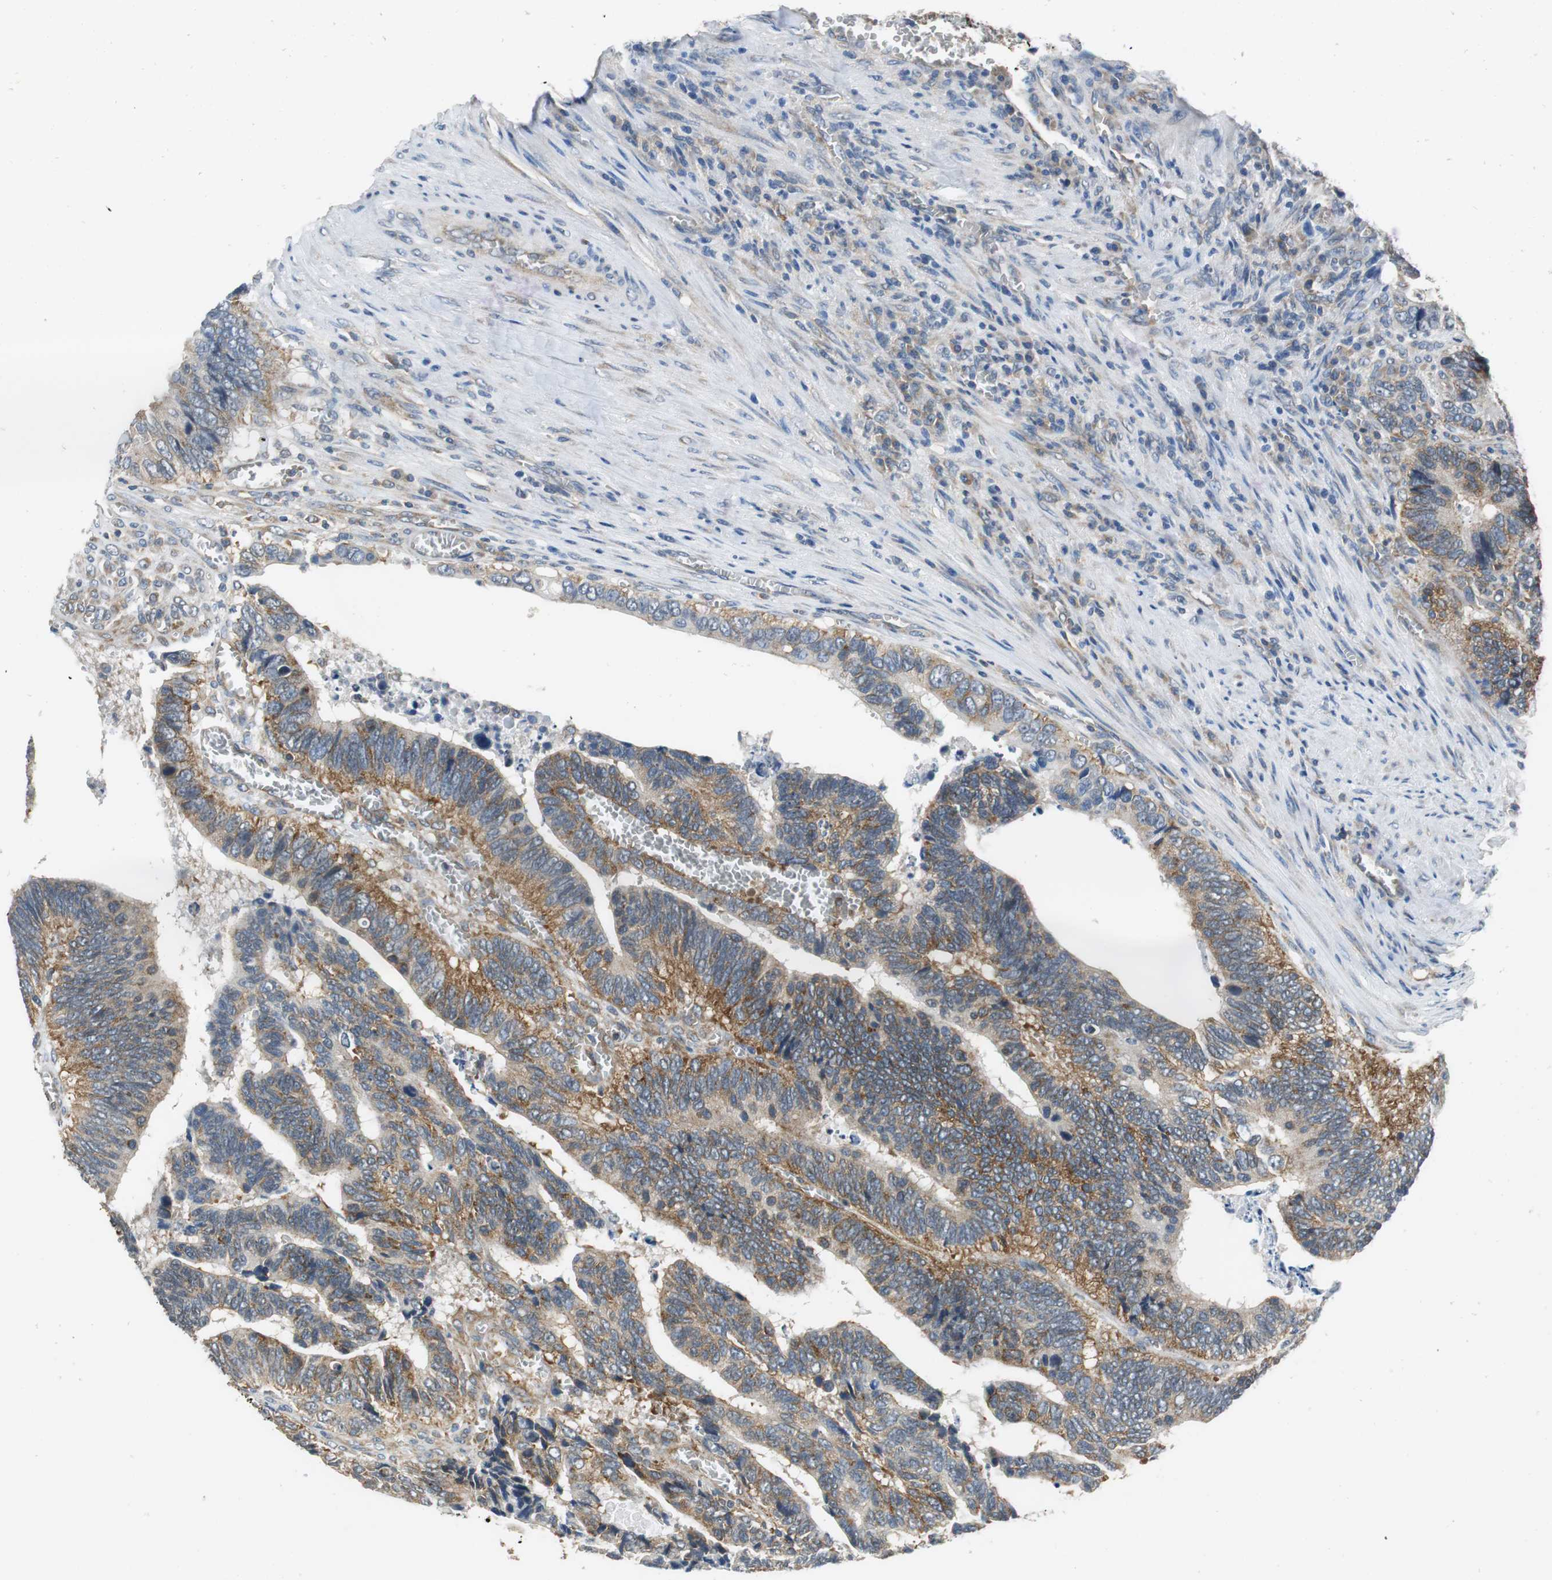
{"staining": {"intensity": "moderate", "quantity": ">75%", "location": "cytoplasmic/membranous"}, "tissue": "colorectal cancer", "cell_type": "Tumor cells", "image_type": "cancer", "snomed": [{"axis": "morphology", "description": "Adenocarcinoma, NOS"}, {"axis": "topography", "description": "Colon"}], "caption": "Moderate cytoplasmic/membranous positivity for a protein is identified in about >75% of tumor cells of colorectal cancer using IHC.", "gene": "CNOT3", "patient": {"sex": "male", "age": 72}}